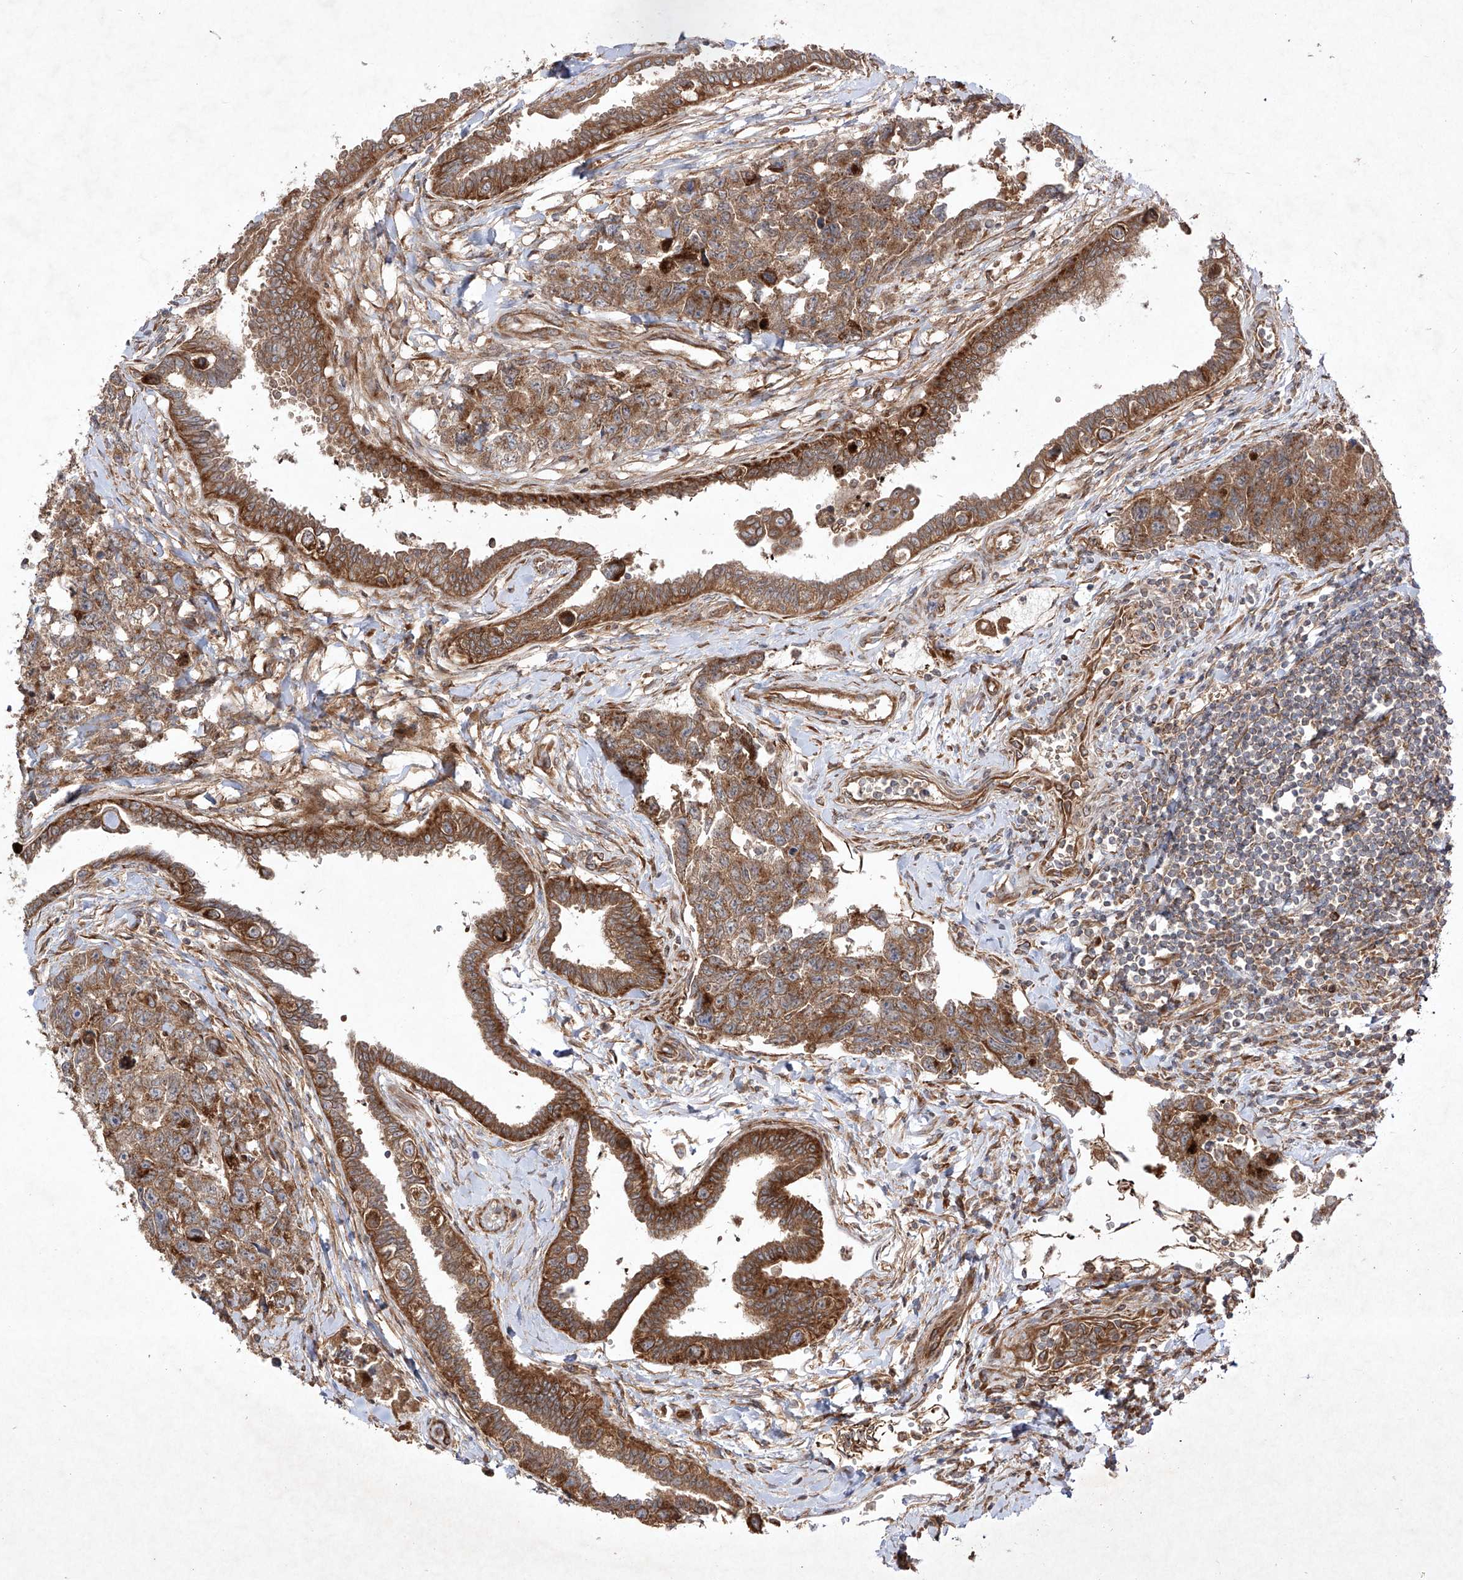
{"staining": {"intensity": "moderate", "quantity": ">75%", "location": "cytoplasmic/membranous"}, "tissue": "testis cancer", "cell_type": "Tumor cells", "image_type": "cancer", "snomed": [{"axis": "morphology", "description": "Carcinoma, Embryonal, NOS"}, {"axis": "topography", "description": "Testis"}], "caption": "This image shows immunohistochemistry (IHC) staining of testis embryonal carcinoma, with medium moderate cytoplasmic/membranous positivity in about >75% of tumor cells.", "gene": "YKT6", "patient": {"sex": "male", "age": 31}}